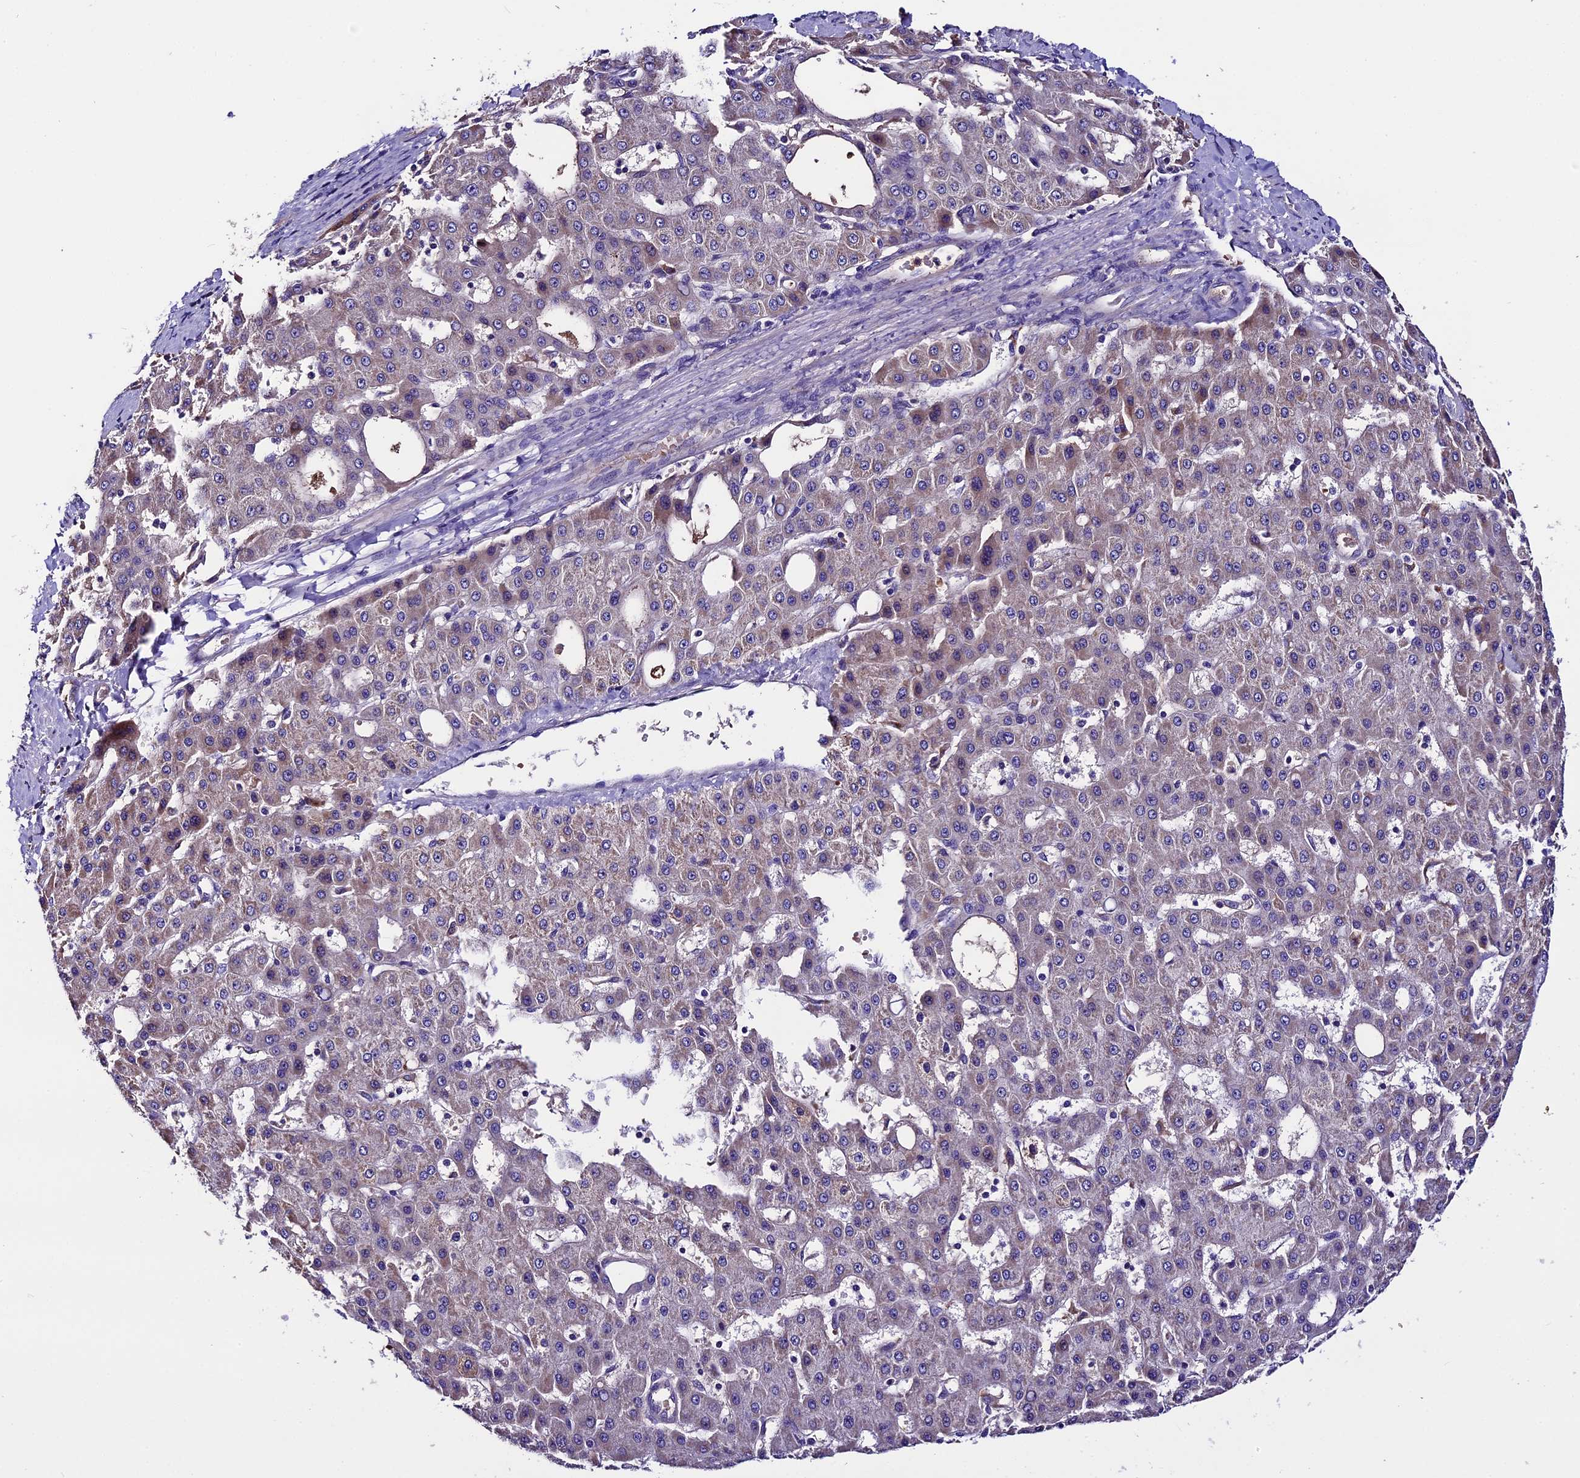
{"staining": {"intensity": "weak", "quantity": "<25%", "location": "cytoplasmic/membranous"}, "tissue": "liver cancer", "cell_type": "Tumor cells", "image_type": "cancer", "snomed": [{"axis": "morphology", "description": "Carcinoma, Hepatocellular, NOS"}, {"axis": "topography", "description": "Liver"}], "caption": "The photomicrograph demonstrates no significant positivity in tumor cells of hepatocellular carcinoma (liver).", "gene": "TCP11L2", "patient": {"sex": "male", "age": 47}}